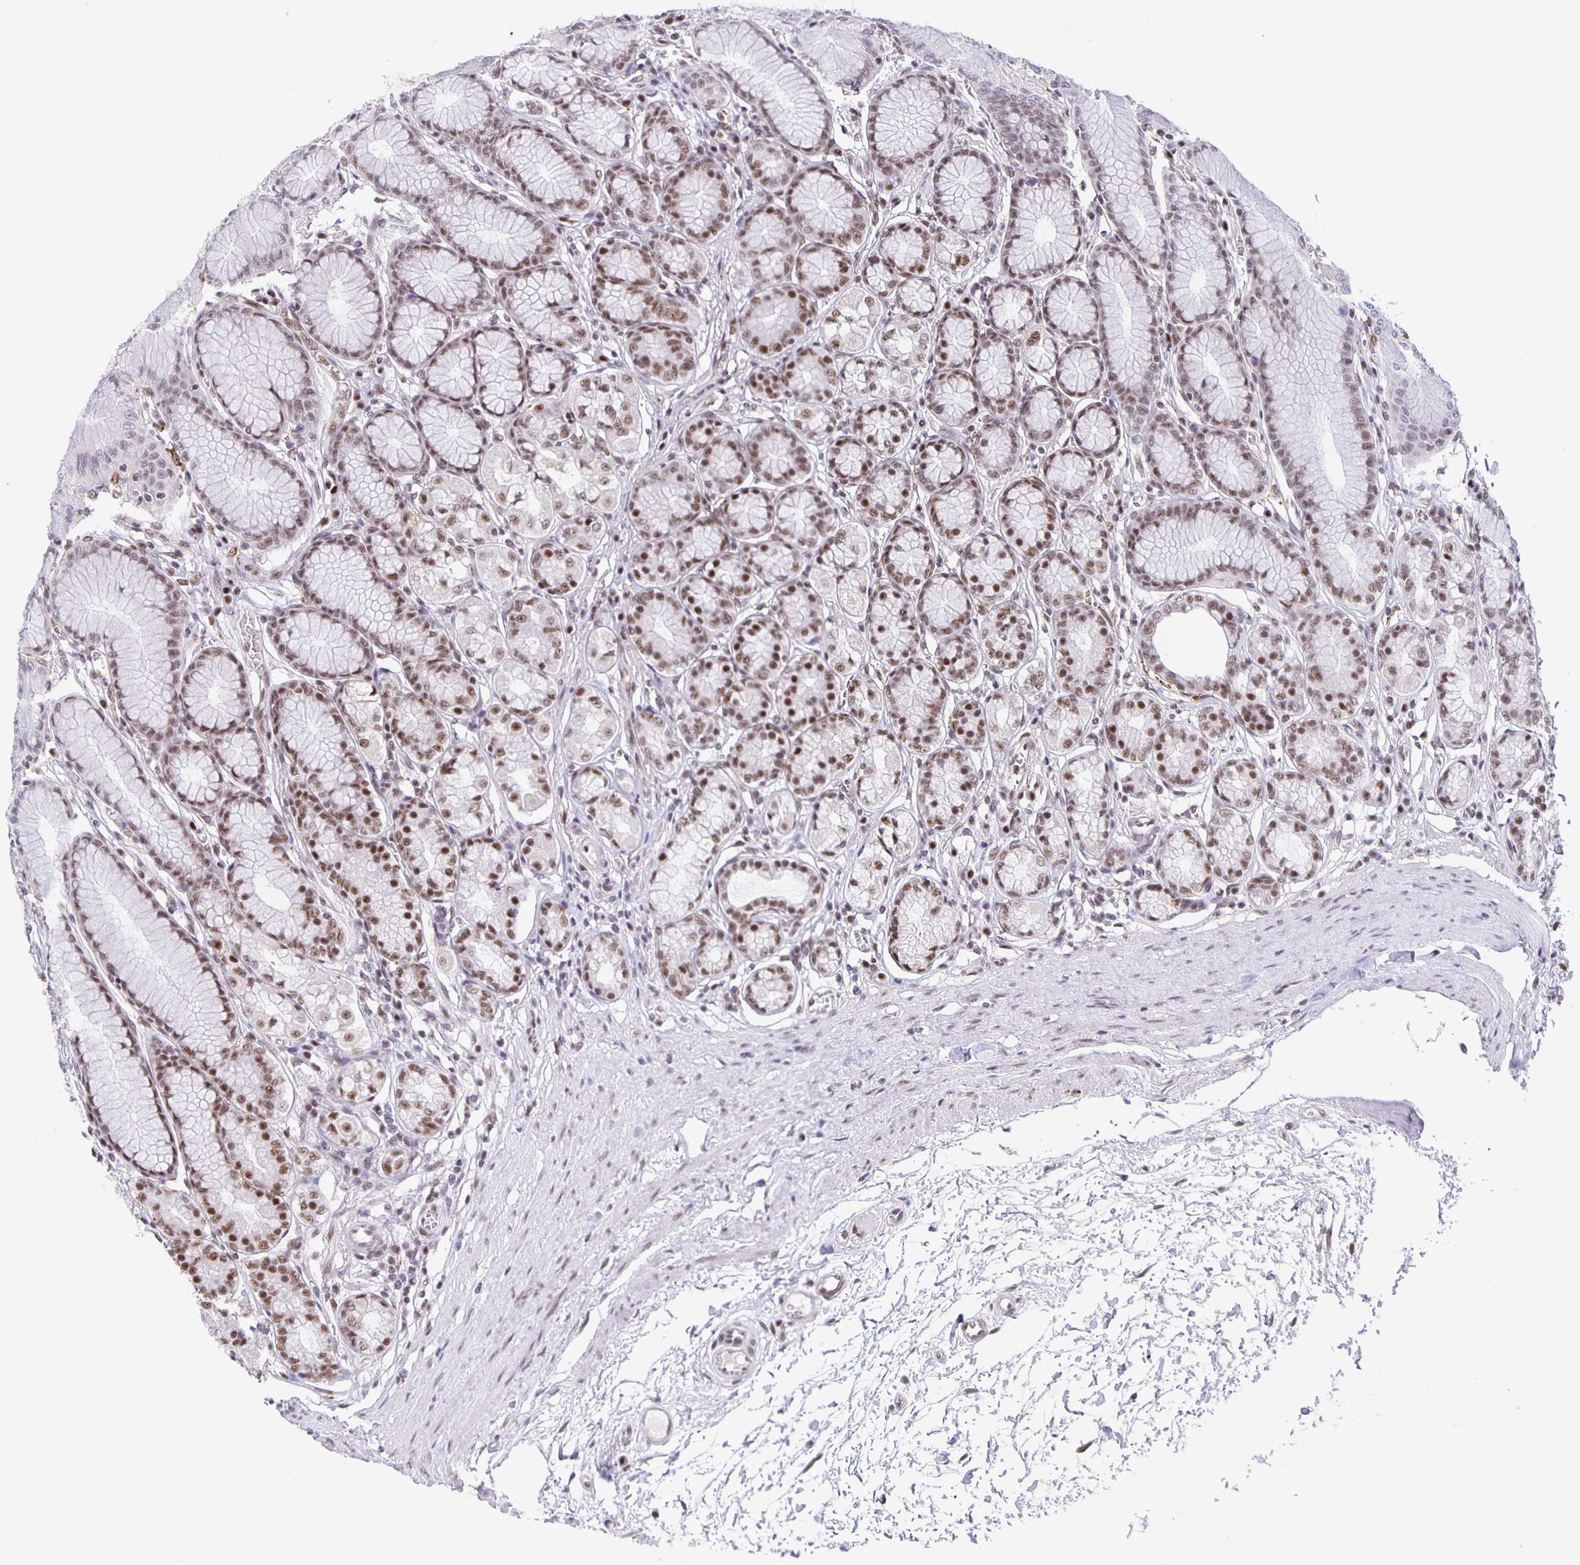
{"staining": {"intensity": "strong", "quantity": ">75%", "location": "nuclear"}, "tissue": "stomach", "cell_type": "Glandular cells", "image_type": "normal", "snomed": [{"axis": "morphology", "description": "Normal tissue, NOS"}, {"axis": "topography", "description": "Stomach"}, {"axis": "topography", "description": "Stomach, lower"}], "caption": "DAB (3,3'-diaminobenzidine) immunohistochemical staining of benign human stomach exhibits strong nuclear protein staining in about >75% of glandular cells.", "gene": "ZRANB2", "patient": {"sex": "male", "age": 76}}